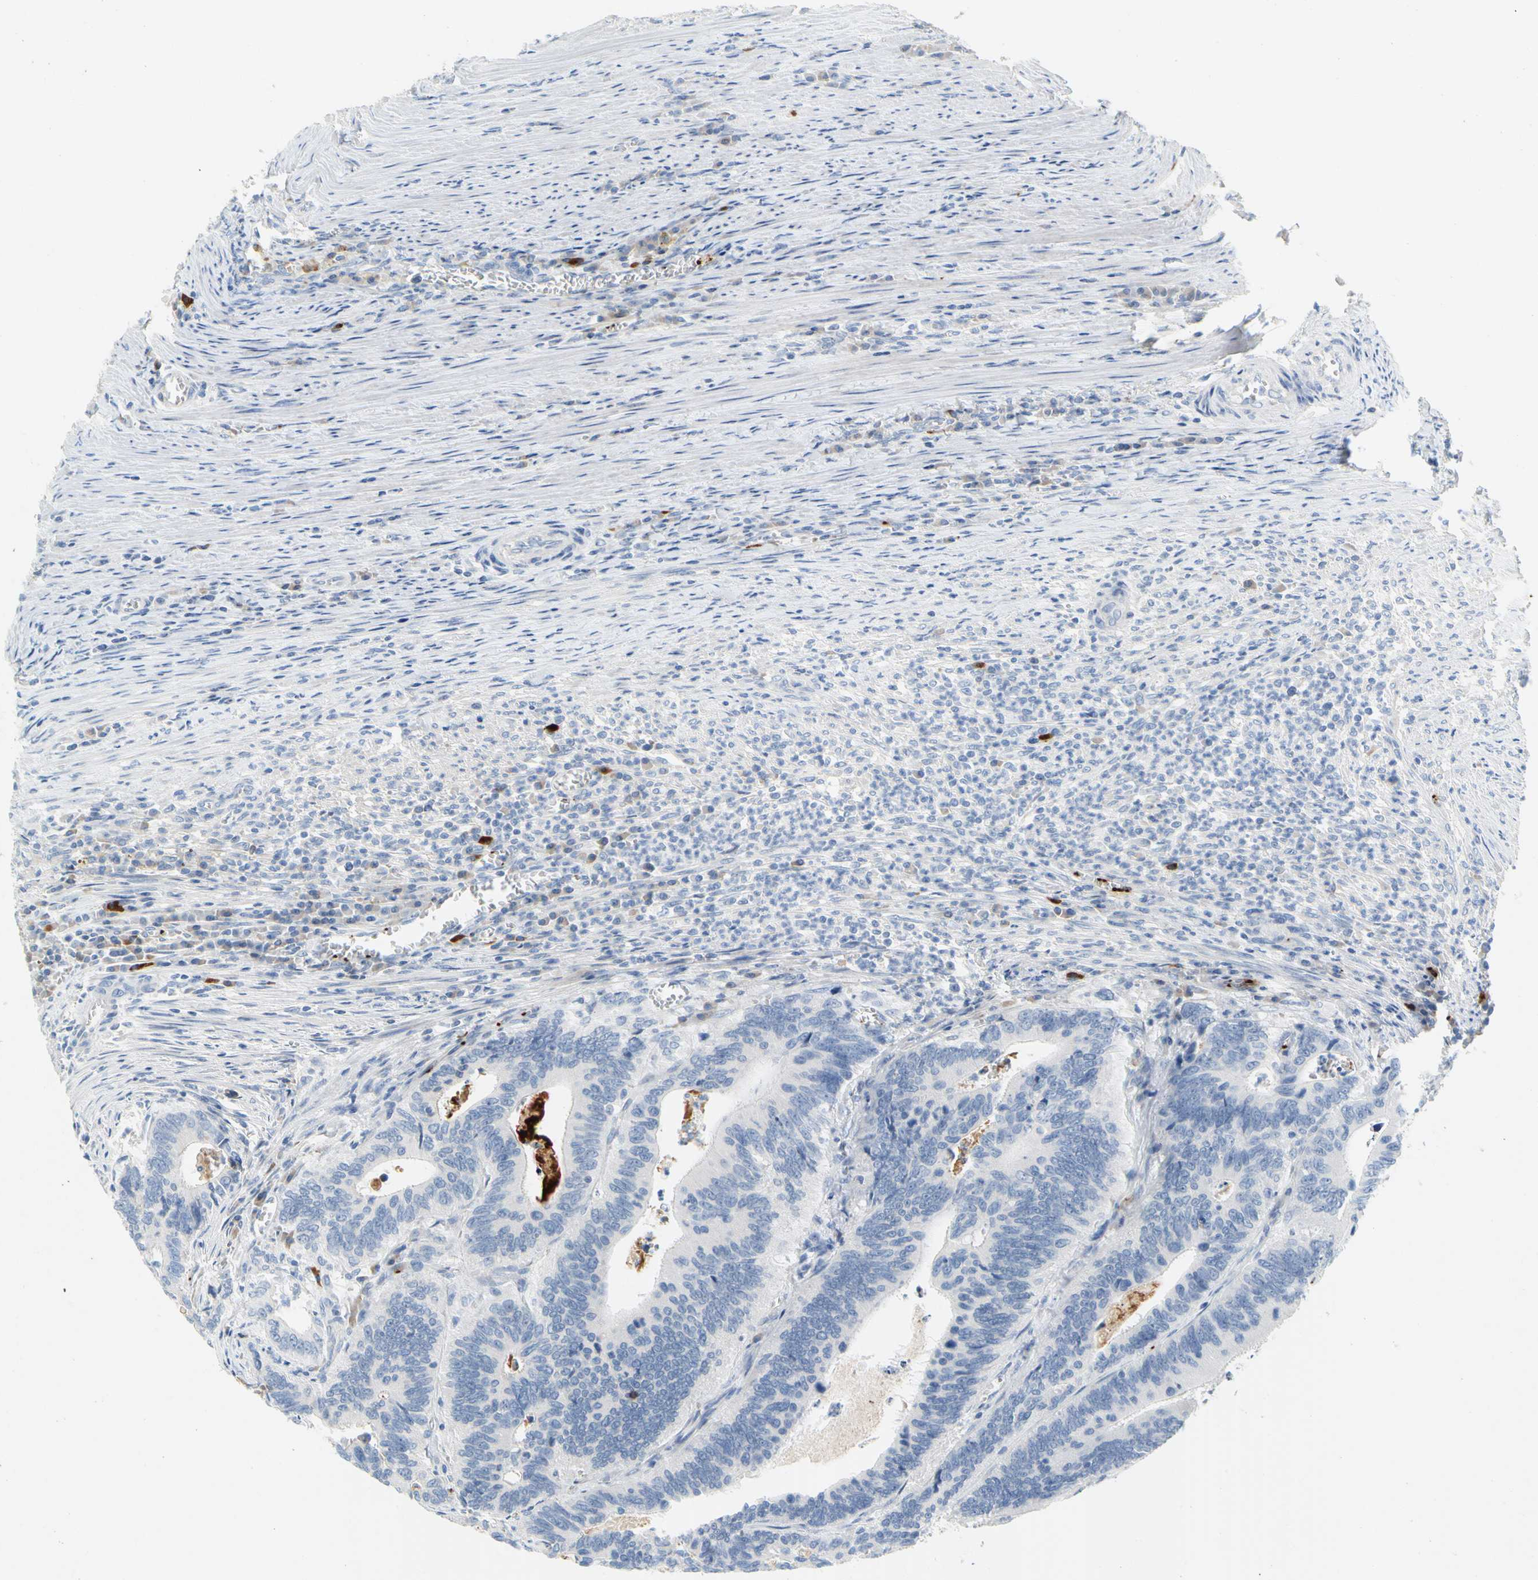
{"staining": {"intensity": "negative", "quantity": "none", "location": "none"}, "tissue": "colorectal cancer", "cell_type": "Tumor cells", "image_type": "cancer", "snomed": [{"axis": "morphology", "description": "Adenocarcinoma, NOS"}, {"axis": "topography", "description": "Colon"}], "caption": "Immunohistochemistry of adenocarcinoma (colorectal) exhibits no staining in tumor cells.", "gene": "PPBP", "patient": {"sex": "male", "age": 72}}